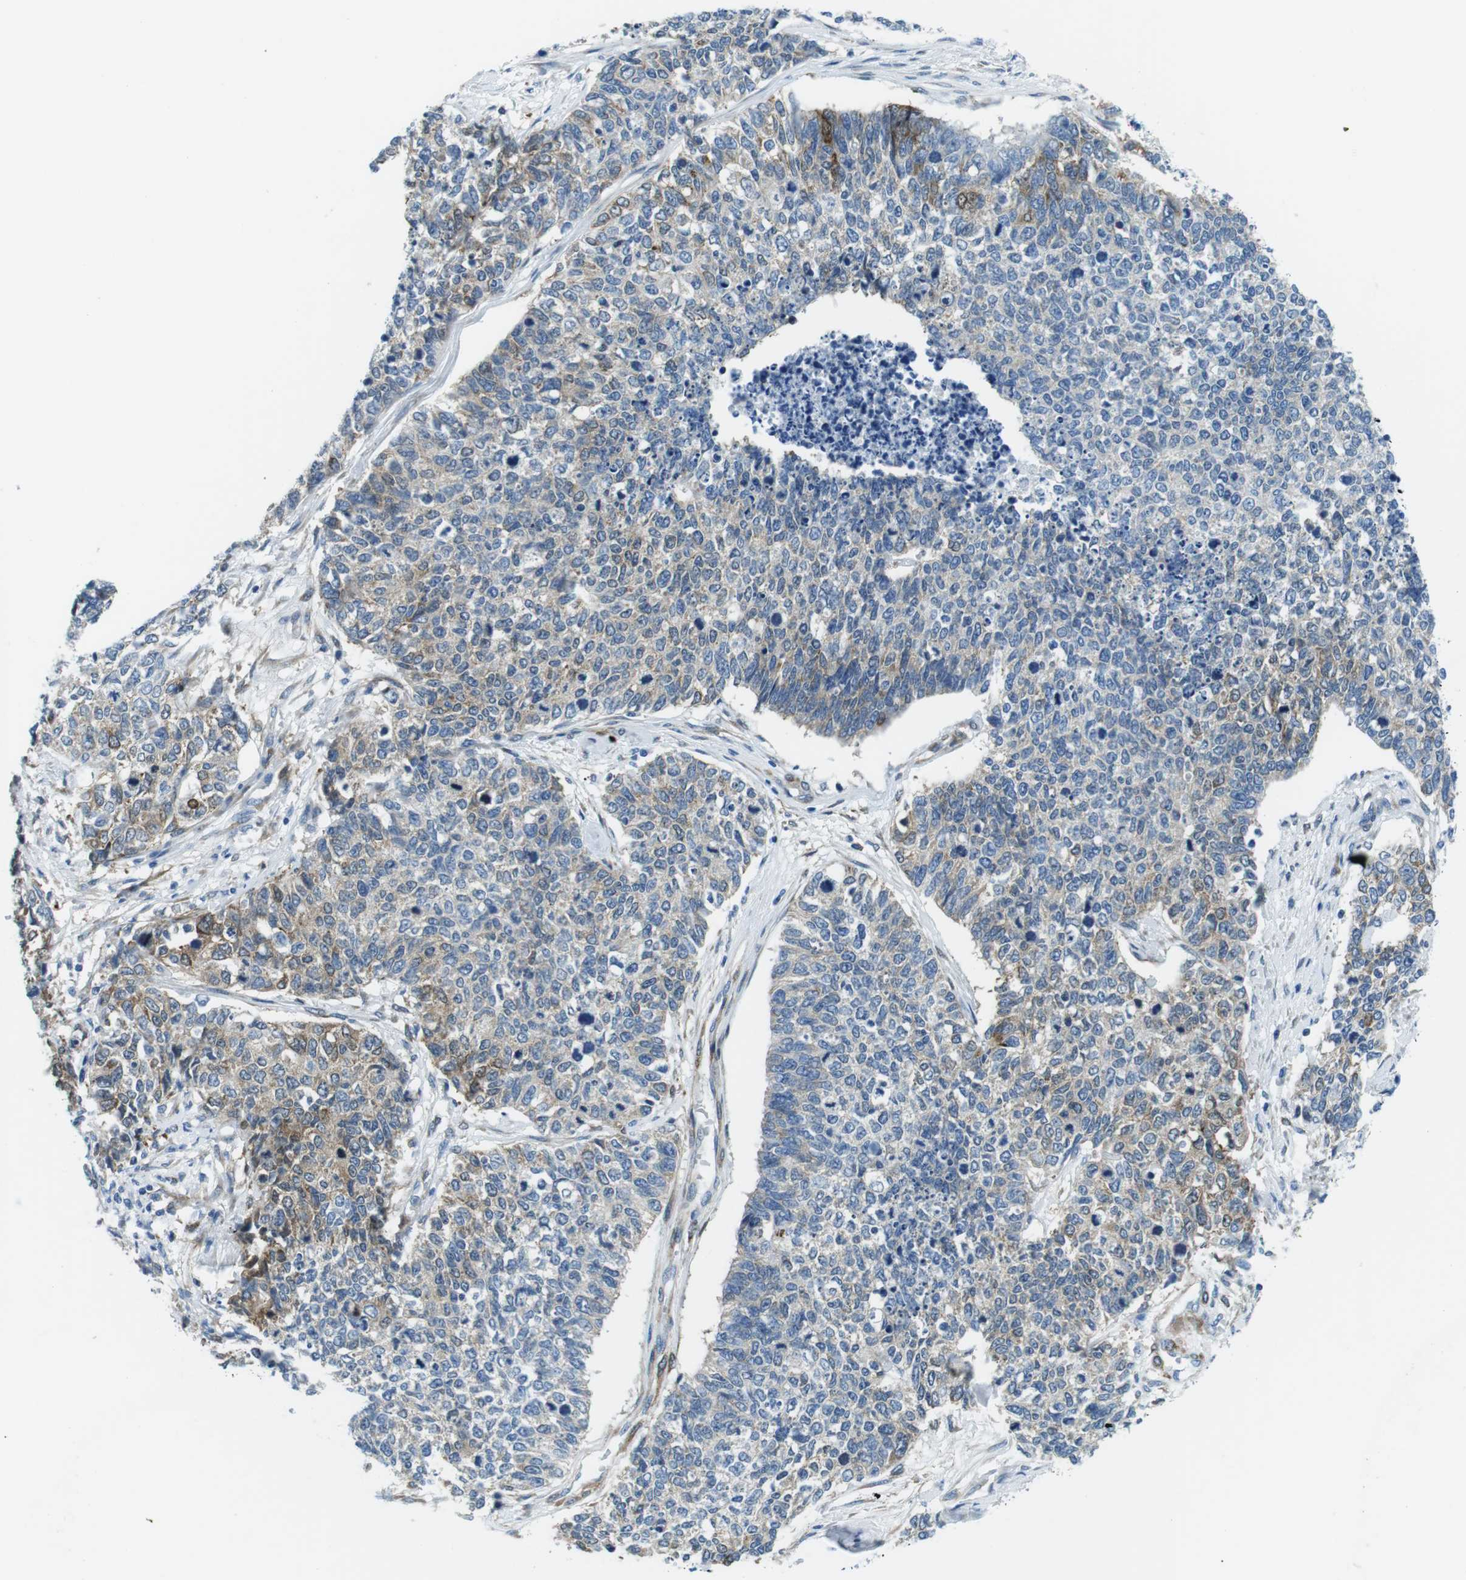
{"staining": {"intensity": "moderate", "quantity": "<25%", "location": "cytoplasmic/membranous"}, "tissue": "cervical cancer", "cell_type": "Tumor cells", "image_type": "cancer", "snomed": [{"axis": "morphology", "description": "Squamous cell carcinoma, NOS"}, {"axis": "topography", "description": "Cervix"}], "caption": "This is a histology image of IHC staining of cervical cancer, which shows moderate positivity in the cytoplasmic/membranous of tumor cells.", "gene": "PHLDA1", "patient": {"sex": "female", "age": 63}}